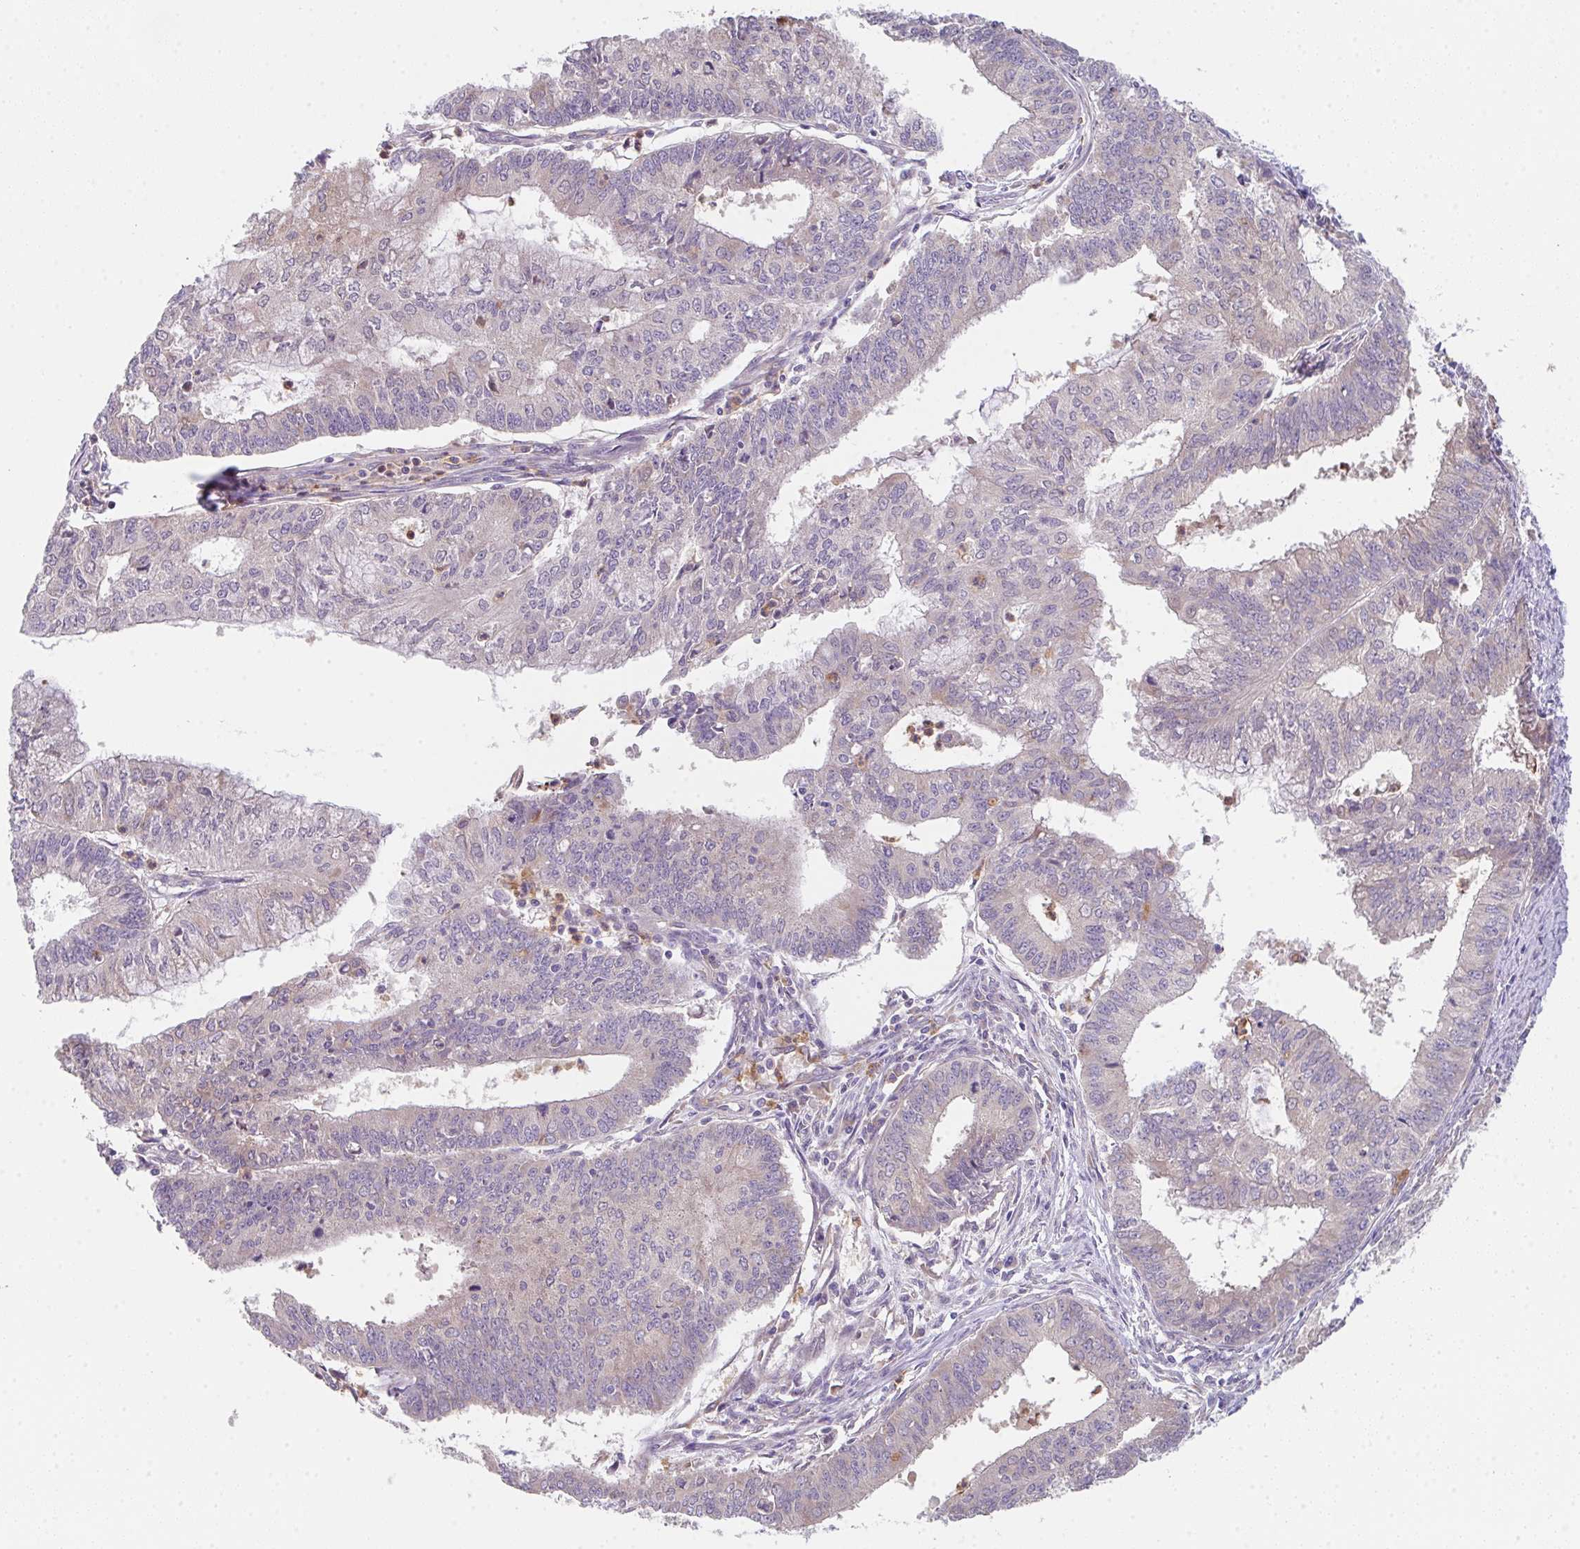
{"staining": {"intensity": "negative", "quantity": "none", "location": "none"}, "tissue": "endometrial cancer", "cell_type": "Tumor cells", "image_type": "cancer", "snomed": [{"axis": "morphology", "description": "Adenocarcinoma, NOS"}, {"axis": "topography", "description": "Endometrium"}], "caption": "The image displays no significant staining in tumor cells of endometrial adenocarcinoma. (DAB (3,3'-diaminobenzidine) immunohistochemistry, high magnification).", "gene": "TSPAN31", "patient": {"sex": "female", "age": 61}}